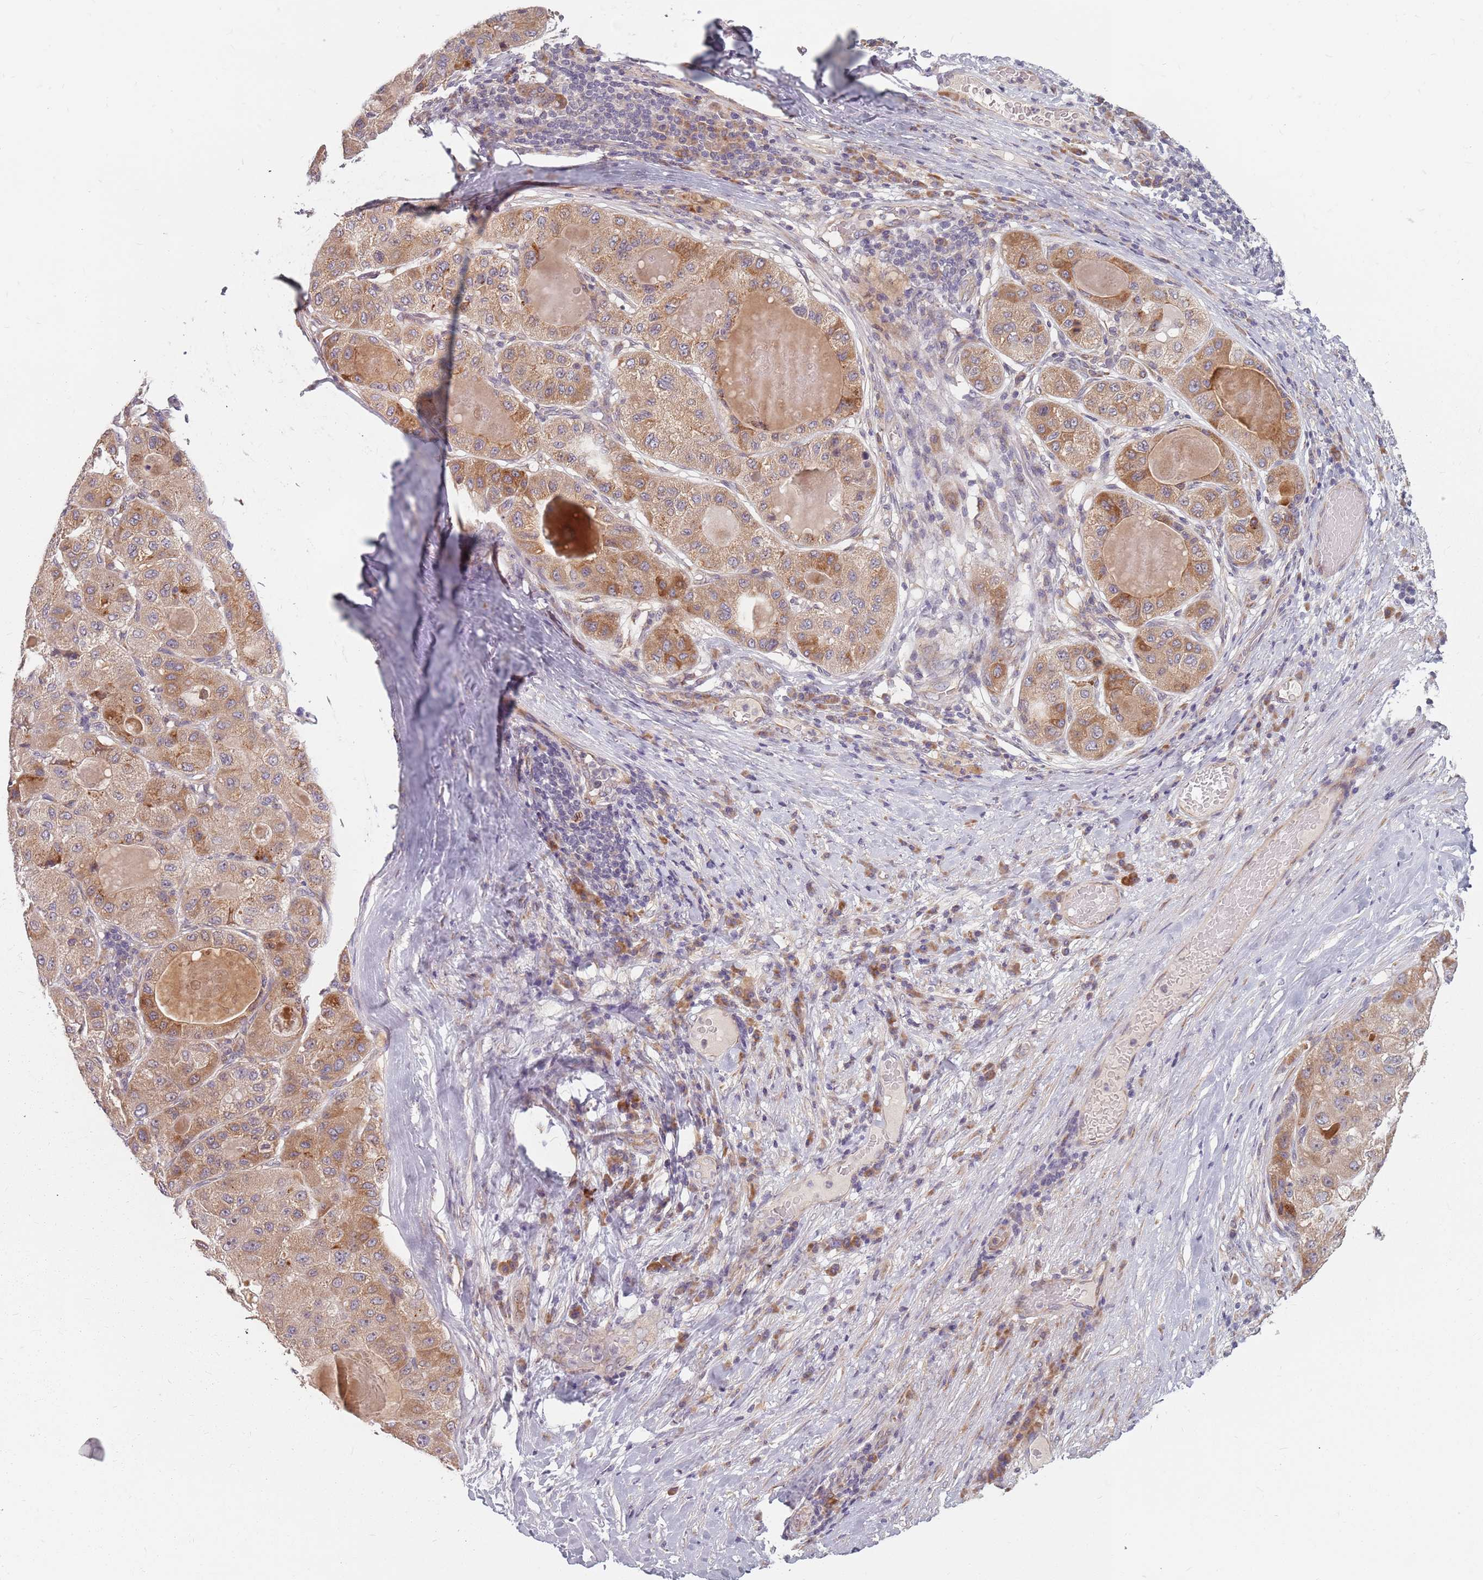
{"staining": {"intensity": "moderate", "quantity": ">75%", "location": "cytoplasmic/membranous"}, "tissue": "liver cancer", "cell_type": "Tumor cells", "image_type": "cancer", "snomed": [{"axis": "morphology", "description": "Carcinoma, Hepatocellular, NOS"}, {"axis": "topography", "description": "Liver"}], "caption": "There is medium levels of moderate cytoplasmic/membranous positivity in tumor cells of liver cancer, as demonstrated by immunohistochemical staining (brown color).", "gene": "ADAL", "patient": {"sex": "male", "age": 80}}